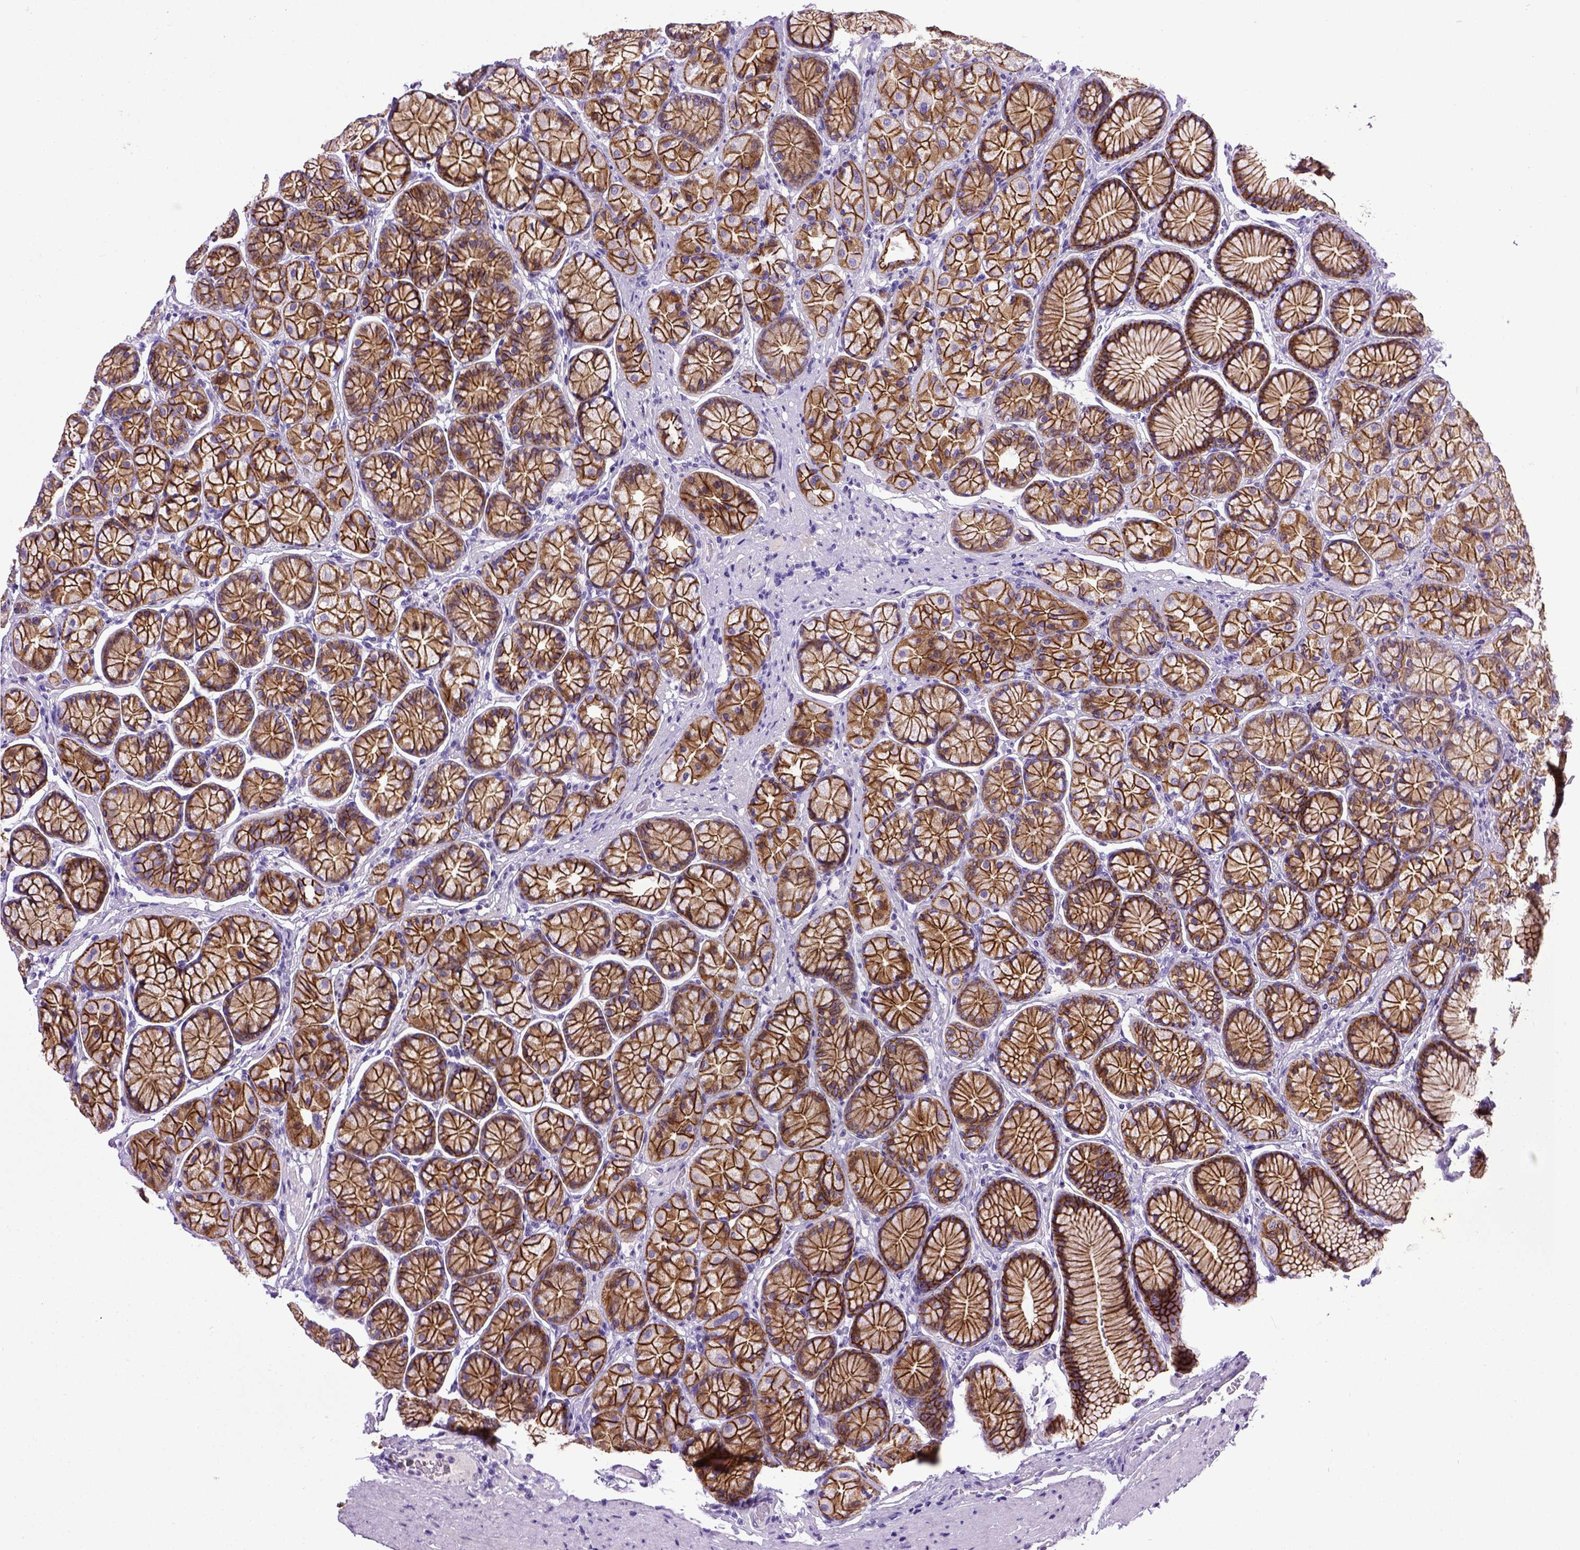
{"staining": {"intensity": "strong", "quantity": ">75%", "location": "cytoplasmic/membranous"}, "tissue": "stomach", "cell_type": "Glandular cells", "image_type": "normal", "snomed": [{"axis": "morphology", "description": "Normal tissue, NOS"}, {"axis": "morphology", "description": "Adenocarcinoma, NOS"}, {"axis": "morphology", "description": "Adenocarcinoma, High grade"}, {"axis": "topography", "description": "Stomach, upper"}, {"axis": "topography", "description": "Stomach"}], "caption": "Strong cytoplasmic/membranous protein staining is seen in about >75% of glandular cells in stomach. Nuclei are stained in blue.", "gene": "CDH1", "patient": {"sex": "female", "age": 65}}